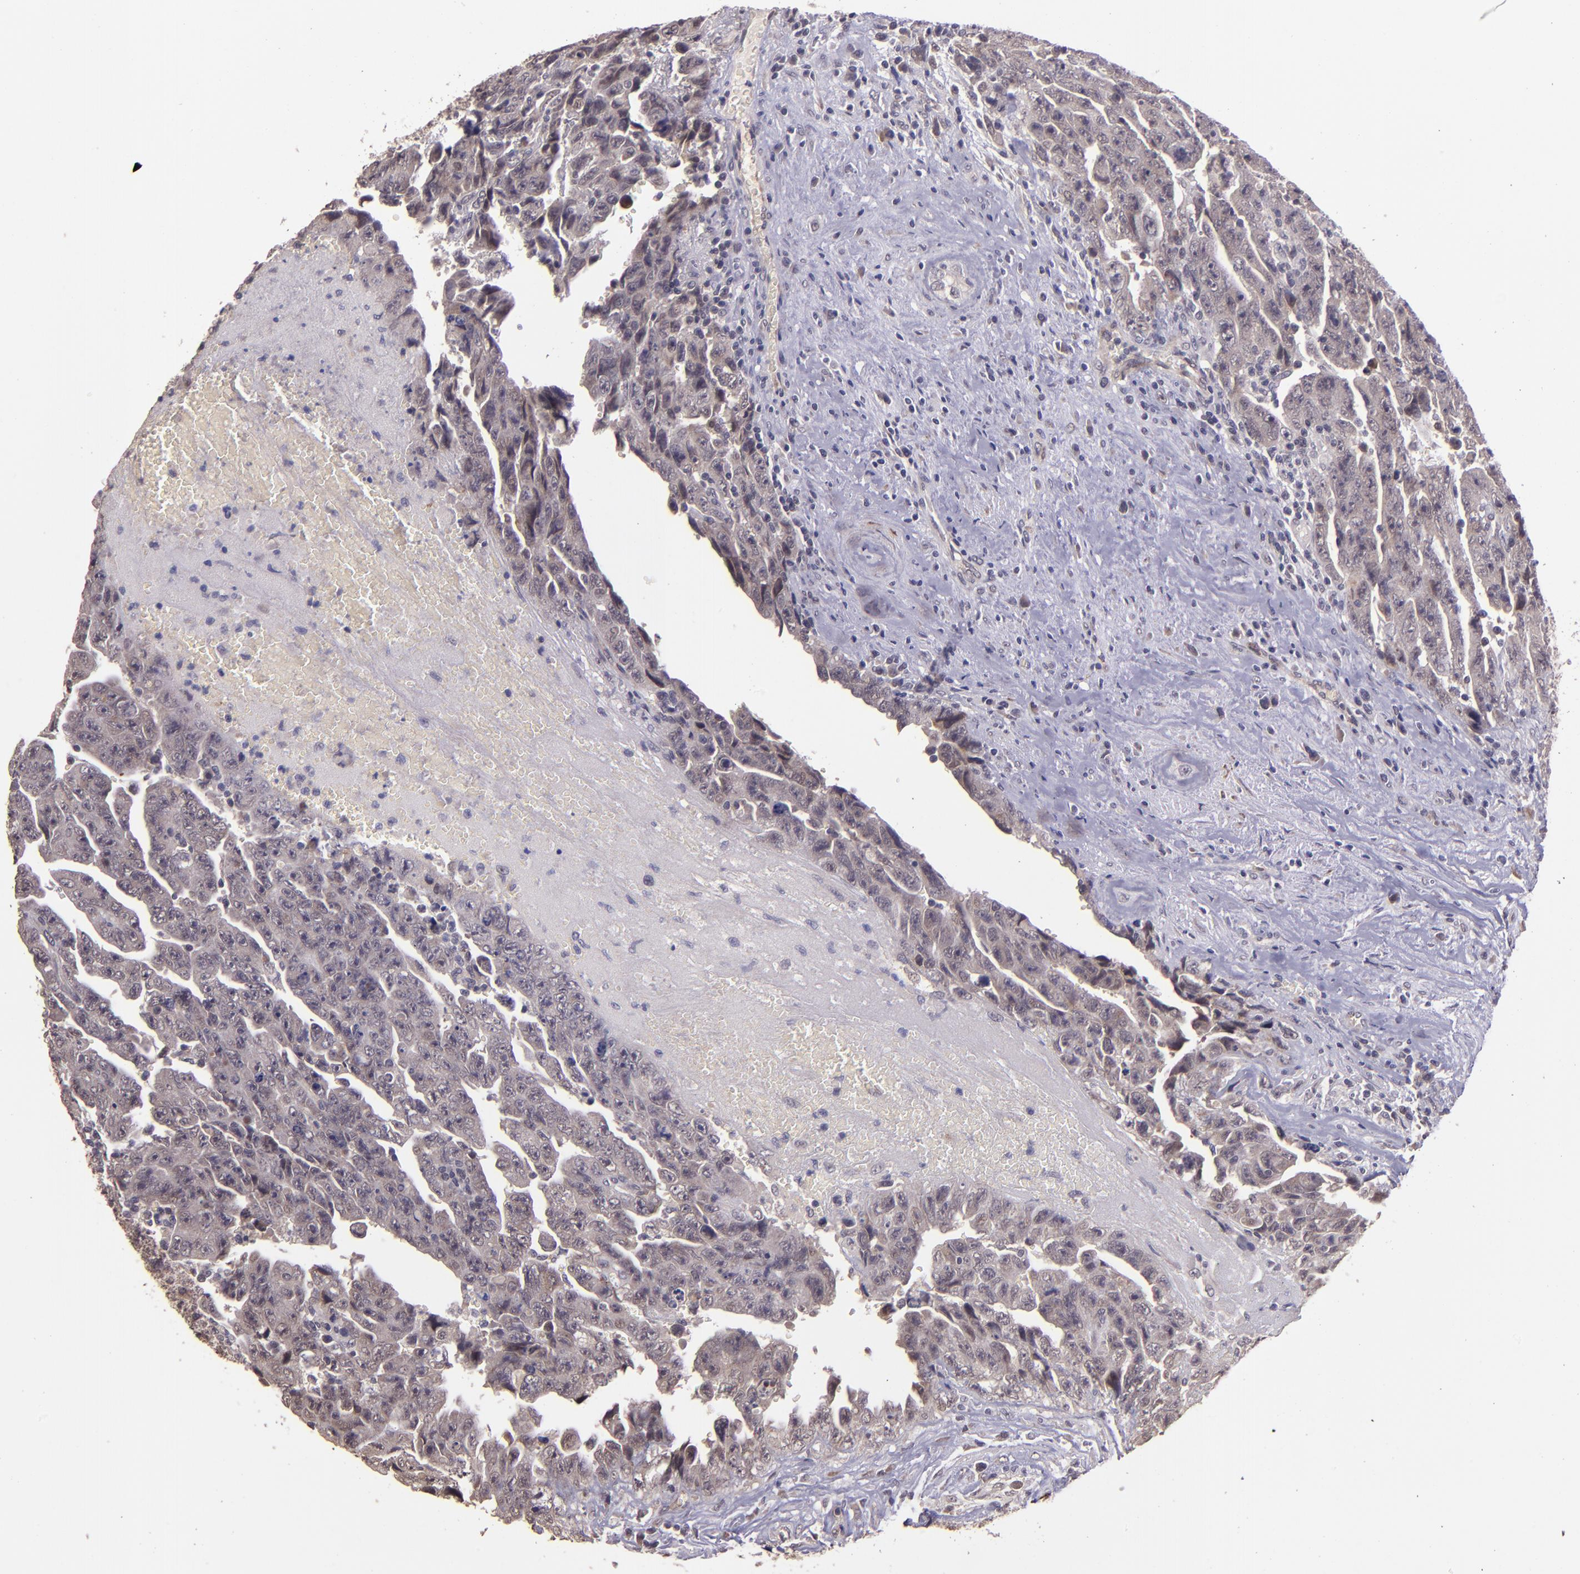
{"staining": {"intensity": "weak", "quantity": "<25%", "location": "cytoplasmic/membranous"}, "tissue": "testis cancer", "cell_type": "Tumor cells", "image_type": "cancer", "snomed": [{"axis": "morphology", "description": "Carcinoma, Embryonal, NOS"}, {"axis": "topography", "description": "Testis"}], "caption": "This is a histopathology image of immunohistochemistry staining of embryonal carcinoma (testis), which shows no staining in tumor cells.", "gene": "TAF7L", "patient": {"sex": "male", "age": 28}}